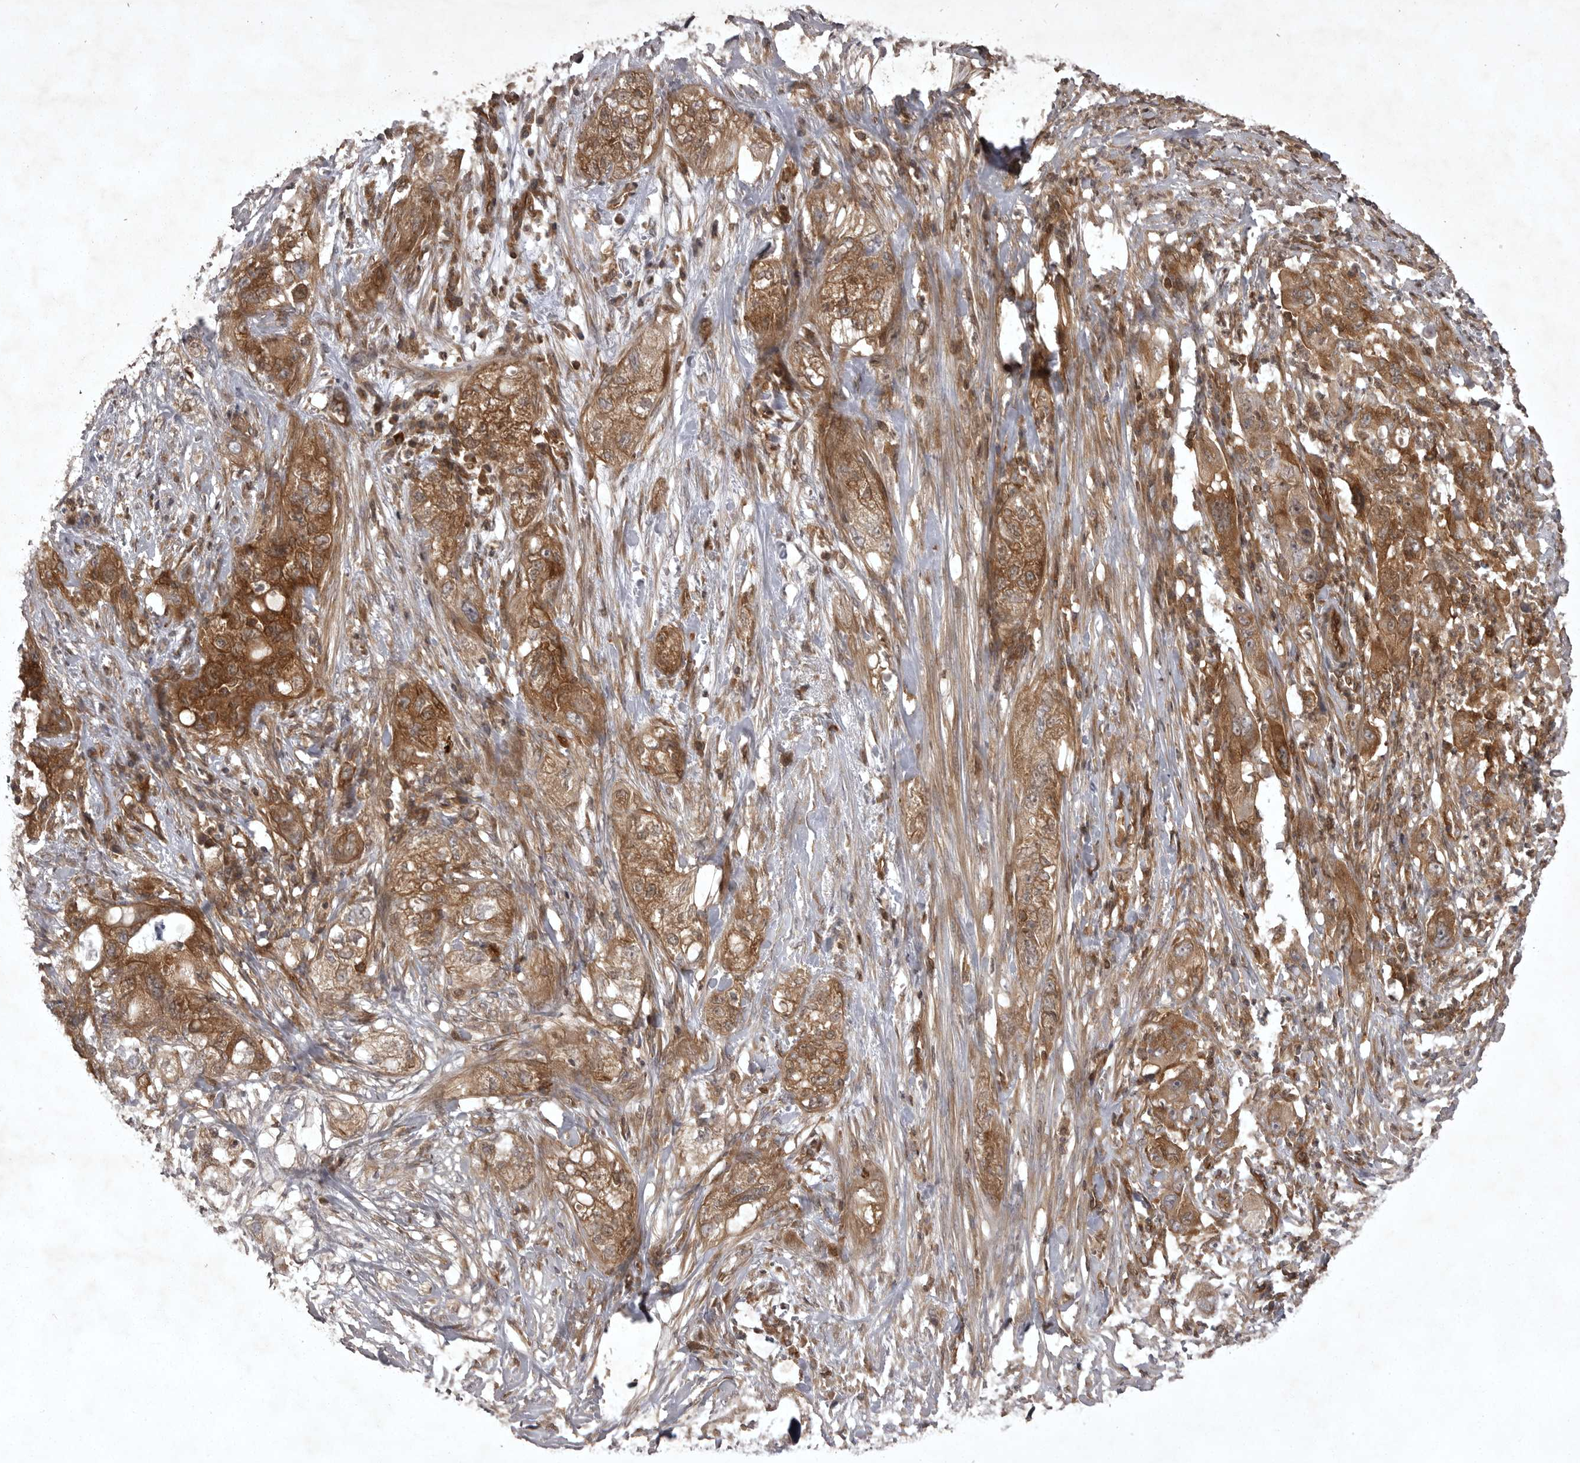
{"staining": {"intensity": "strong", "quantity": ">75%", "location": "cytoplasmic/membranous"}, "tissue": "pancreatic cancer", "cell_type": "Tumor cells", "image_type": "cancer", "snomed": [{"axis": "morphology", "description": "Adenocarcinoma, NOS"}, {"axis": "topography", "description": "Pancreas"}], "caption": "Immunohistochemistry photomicrograph of human pancreatic adenocarcinoma stained for a protein (brown), which reveals high levels of strong cytoplasmic/membranous expression in about >75% of tumor cells.", "gene": "STK24", "patient": {"sex": "female", "age": 78}}